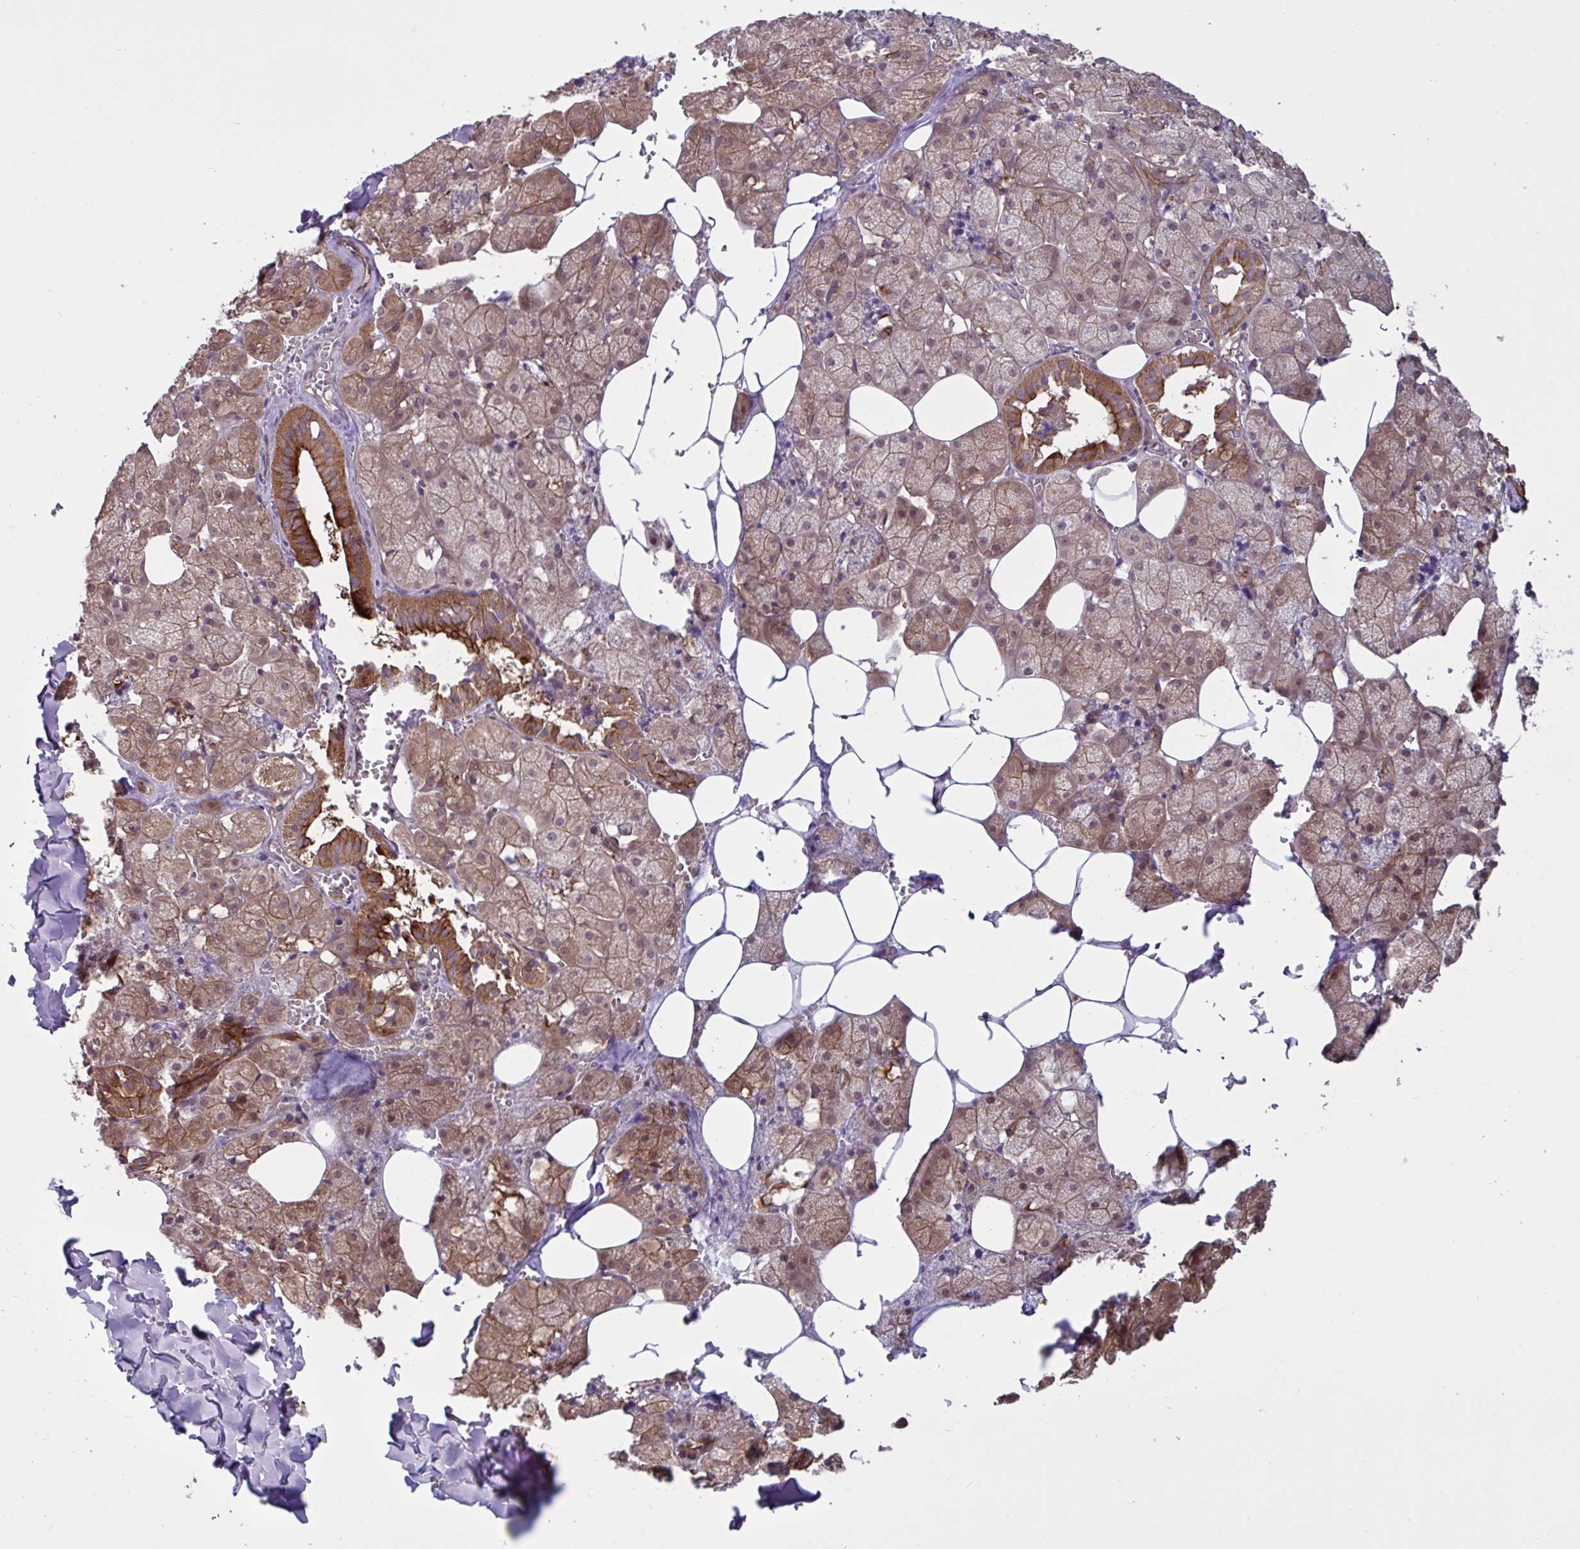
{"staining": {"intensity": "strong", "quantity": ">75%", "location": "cytoplasmic/membranous"}, "tissue": "salivary gland", "cell_type": "Glandular cells", "image_type": "normal", "snomed": [{"axis": "morphology", "description": "Normal tissue, NOS"}, {"axis": "topography", "description": "Salivary gland"}, {"axis": "topography", "description": "Peripheral nerve tissue"}], "caption": "Protein expression analysis of normal salivary gland demonstrates strong cytoplasmic/membranous staining in about >75% of glandular cells.", "gene": "GLTP", "patient": {"sex": "male", "age": 38}}